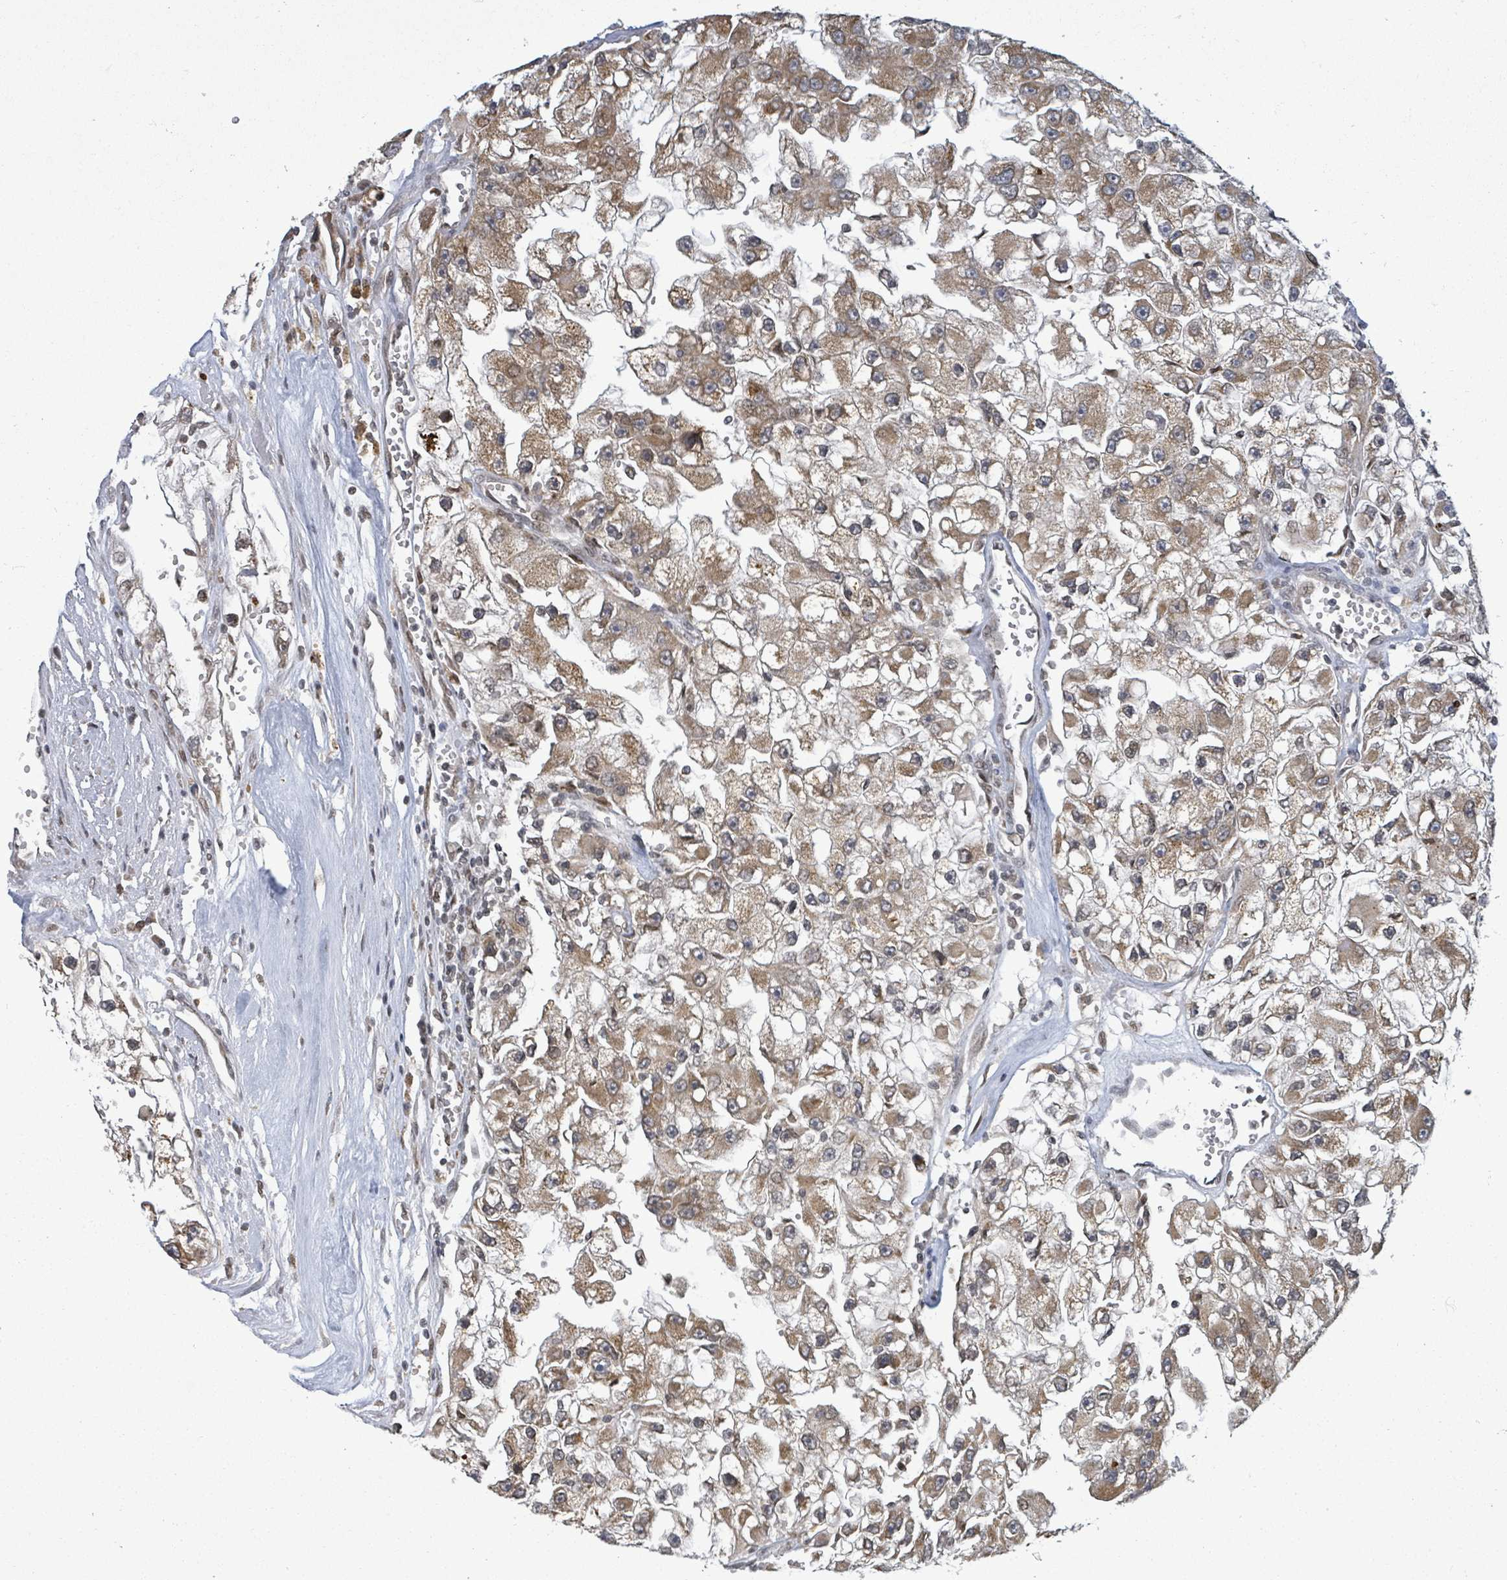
{"staining": {"intensity": "moderate", "quantity": ">75%", "location": "cytoplasmic/membranous"}, "tissue": "renal cancer", "cell_type": "Tumor cells", "image_type": "cancer", "snomed": [{"axis": "morphology", "description": "Adenocarcinoma, NOS"}, {"axis": "topography", "description": "Kidney"}], "caption": "Immunohistochemical staining of renal cancer (adenocarcinoma) demonstrates medium levels of moderate cytoplasmic/membranous staining in about >75% of tumor cells.", "gene": "SBF2", "patient": {"sex": "male", "age": 63}}